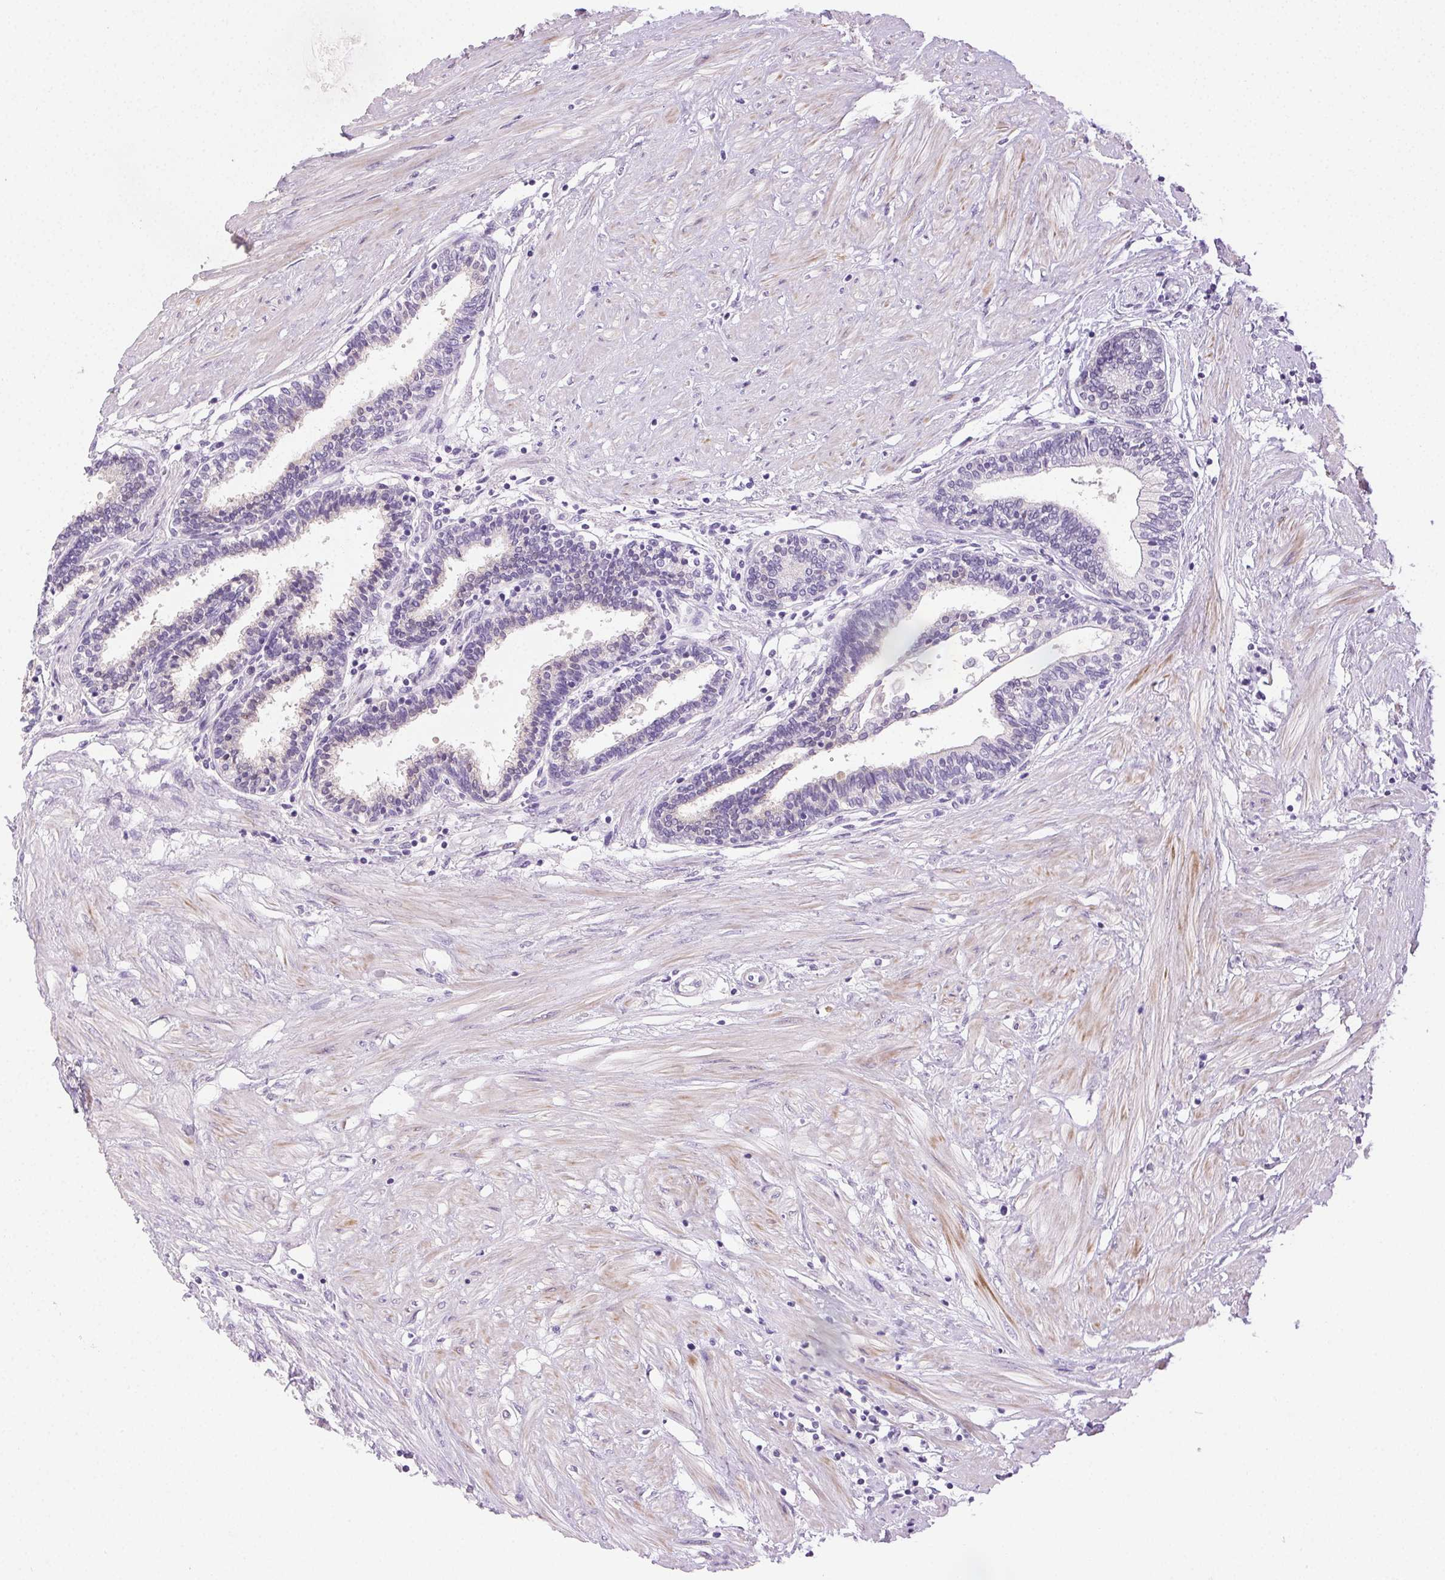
{"staining": {"intensity": "negative", "quantity": "none", "location": "none"}, "tissue": "prostate", "cell_type": "Glandular cells", "image_type": "normal", "snomed": [{"axis": "morphology", "description": "Normal tissue, NOS"}, {"axis": "topography", "description": "Prostate"}], "caption": "High power microscopy histopathology image of an immunohistochemistry (IHC) image of unremarkable prostate, revealing no significant staining in glandular cells.", "gene": "EMX2", "patient": {"sex": "male", "age": 55}}